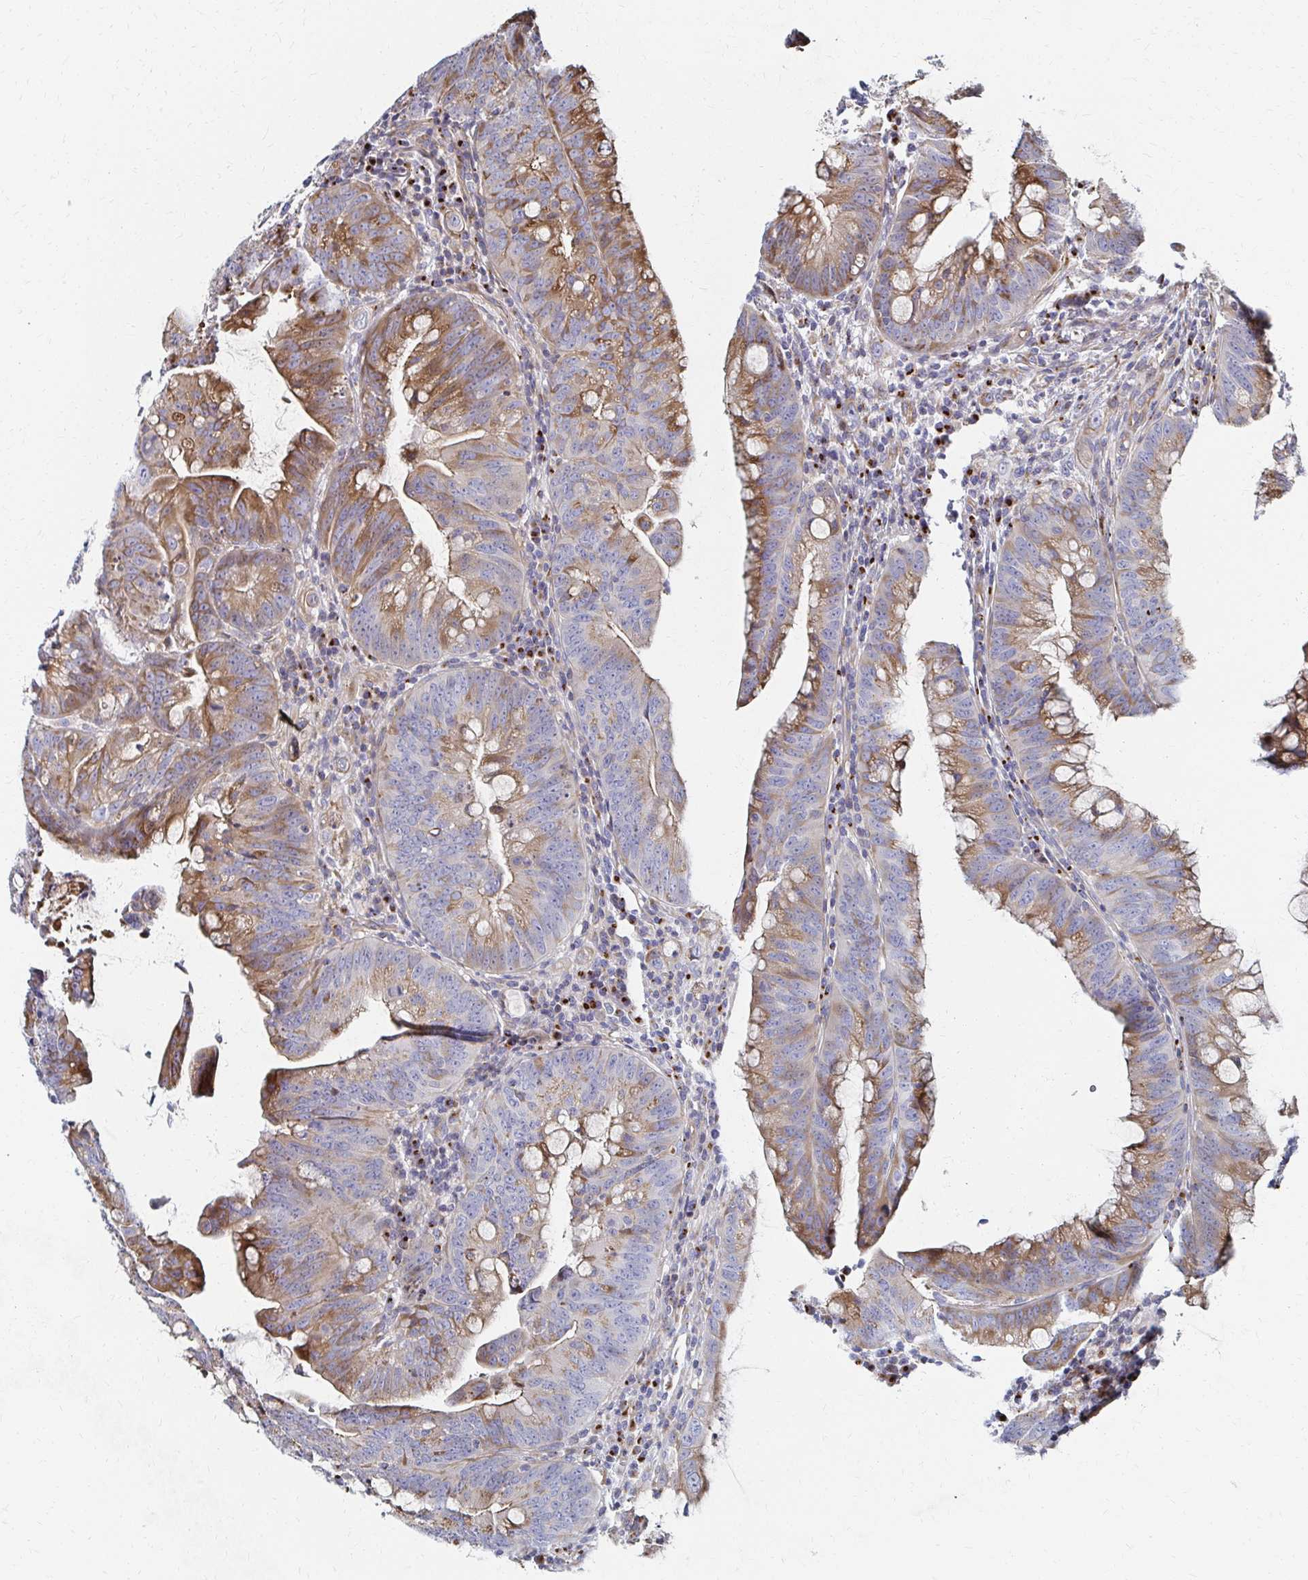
{"staining": {"intensity": "moderate", "quantity": "25%-75%", "location": "cytoplasmic/membranous"}, "tissue": "colorectal cancer", "cell_type": "Tumor cells", "image_type": "cancer", "snomed": [{"axis": "morphology", "description": "Adenocarcinoma, NOS"}, {"axis": "topography", "description": "Colon"}], "caption": "IHC of colorectal adenocarcinoma shows medium levels of moderate cytoplasmic/membranous staining in approximately 25%-75% of tumor cells.", "gene": "MAN1A1", "patient": {"sex": "male", "age": 62}}